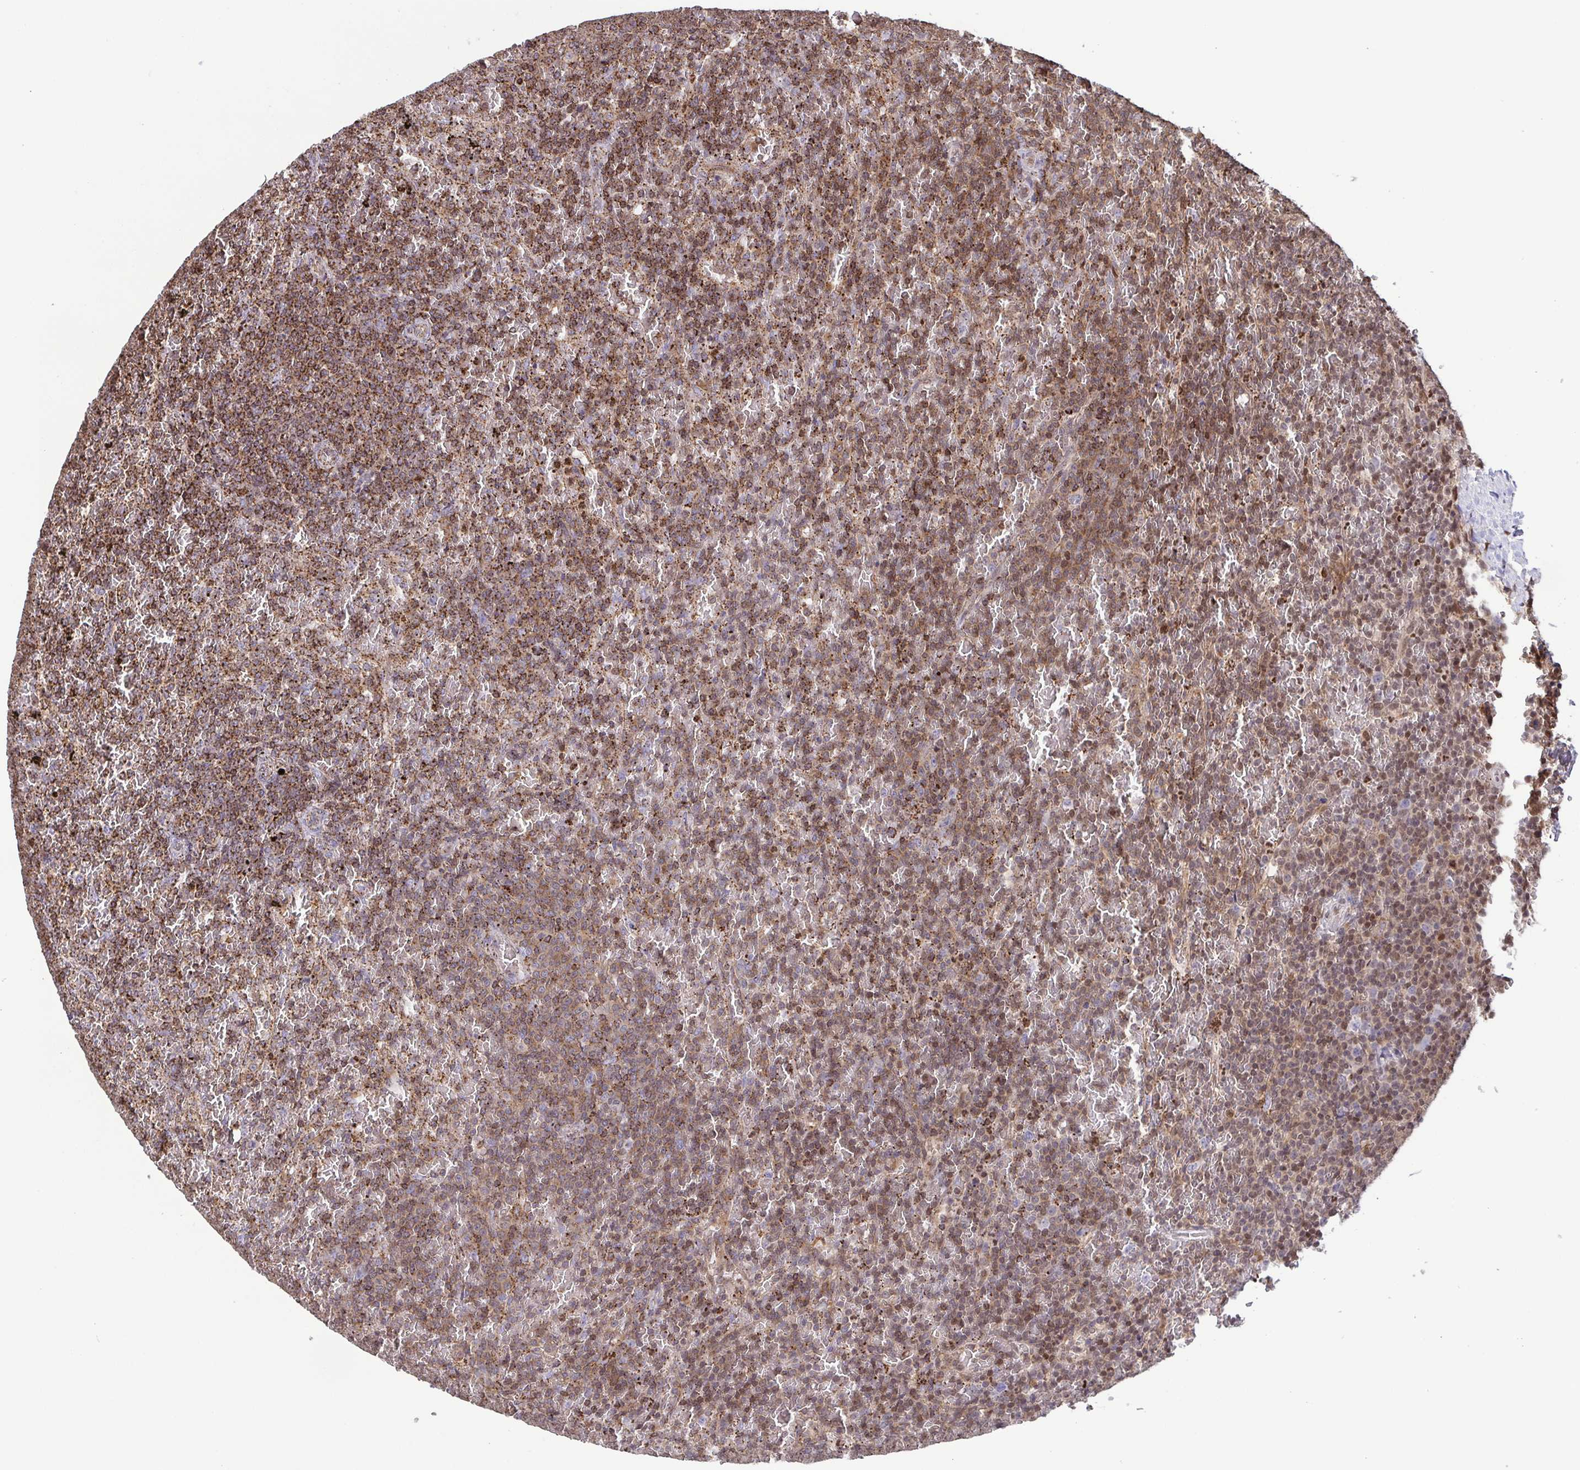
{"staining": {"intensity": "moderate", "quantity": ">75%", "location": "cytoplasmic/membranous"}, "tissue": "lymphoma", "cell_type": "Tumor cells", "image_type": "cancer", "snomed": [{"axis": "morphology", "description": "Malignant lymphoma, non-Hodgkin's type, Low grade"}, {"axis": "topography", "description": "Spleen"}], "caption": "Low-grade malignant lymphoma, non-Hodgkin's type stained for a protein exhibits moderate cytoplasmic/membranous positivity in tumor cells. (Brightfield microscopy of DAB IHC at high magnification).", "gene": "CHMP1B", "patient": {"sex": "female", "age": 77}}